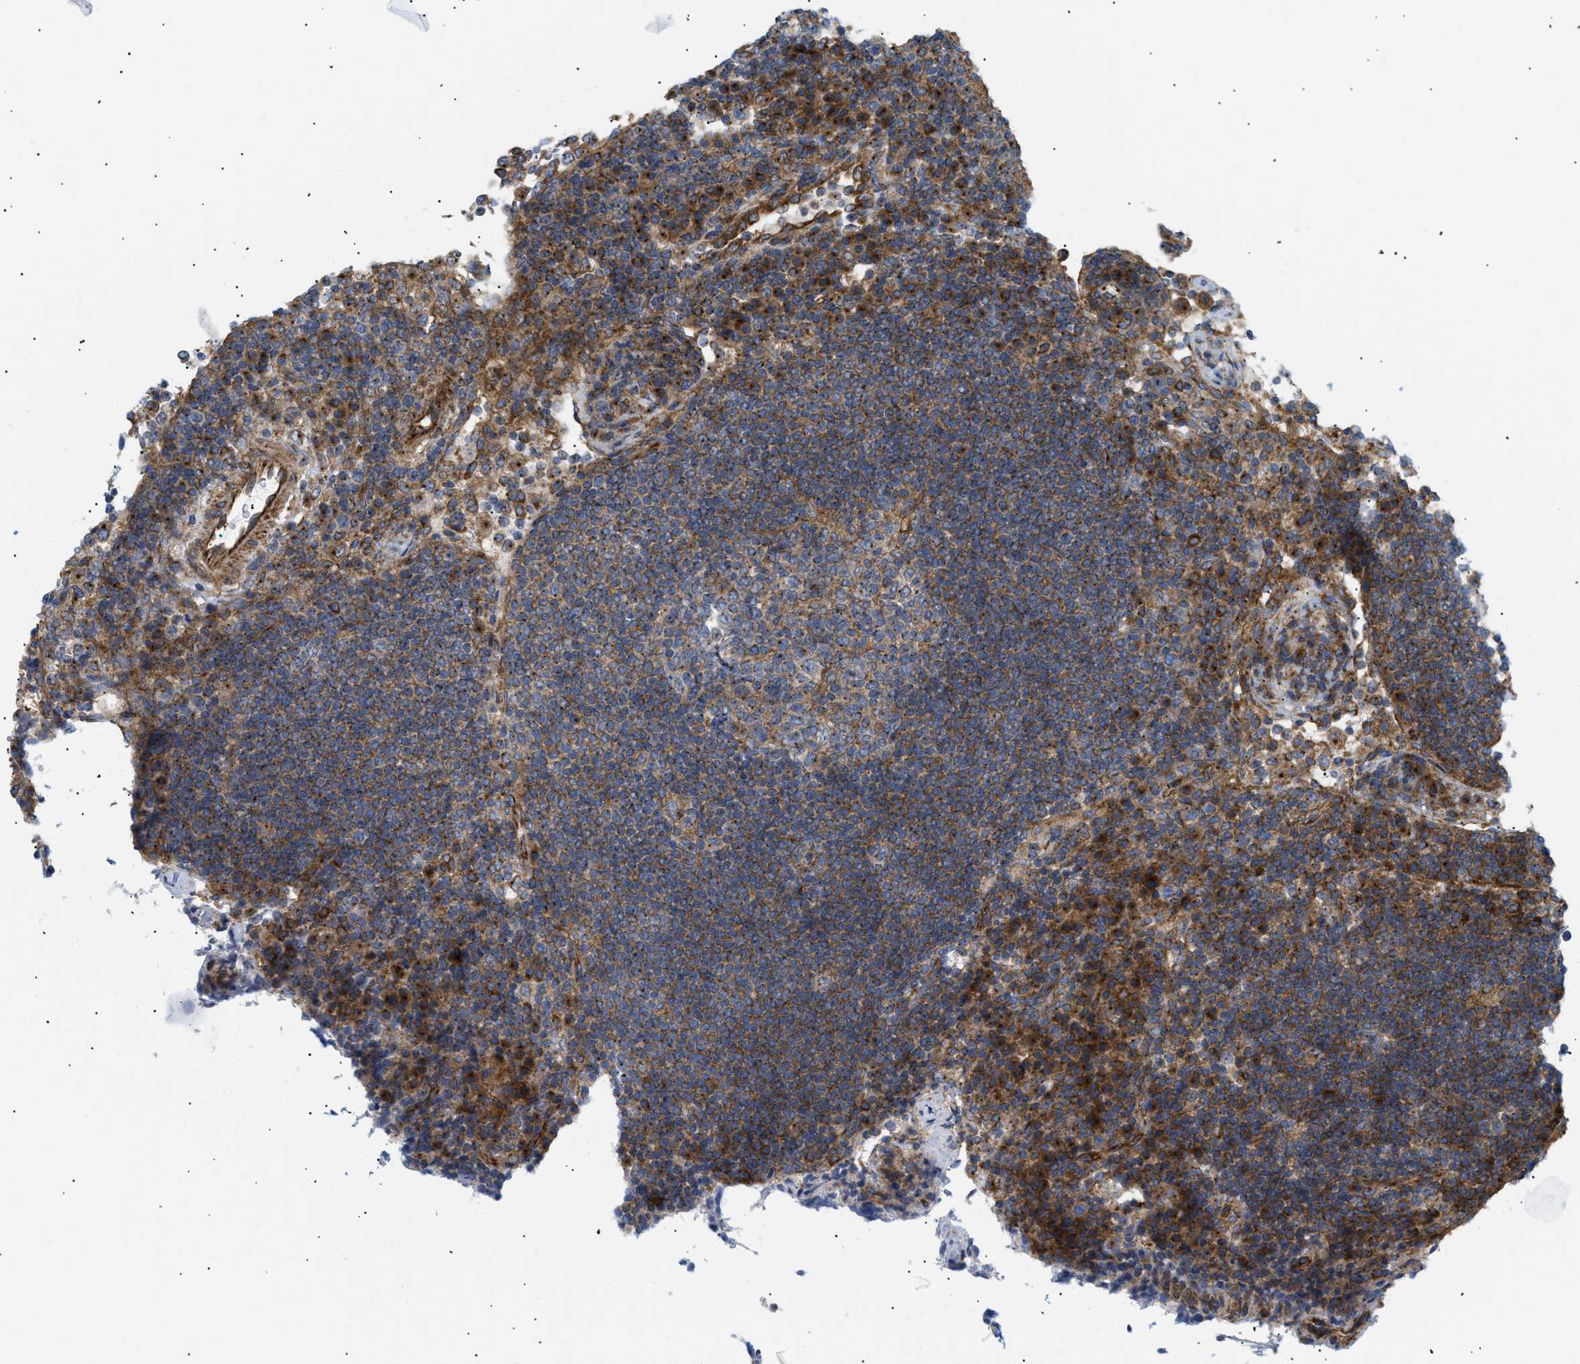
{"staining": {"intensity": "moderate", "quantity": ">75%", "location": "cytoplasmic/membranous"}, "tissue": "lymph node", "cell_type": "Germinal center cells", "image_type": "normal", "snomed": [{"axis": "morphology", "description": "Normal tissue, NOS"}, {"axis": "topography", "description": "Lymph node"}], "caption": "A brown stain highlights moderate cytoplasmic/membranous staining of a protein in germinal center cells of normal lymph node. (Brightfield microscopy of DAB IHC at high magnification).", "gene": "DCTN4", "patient": {"sex": "female", "age": 53}}